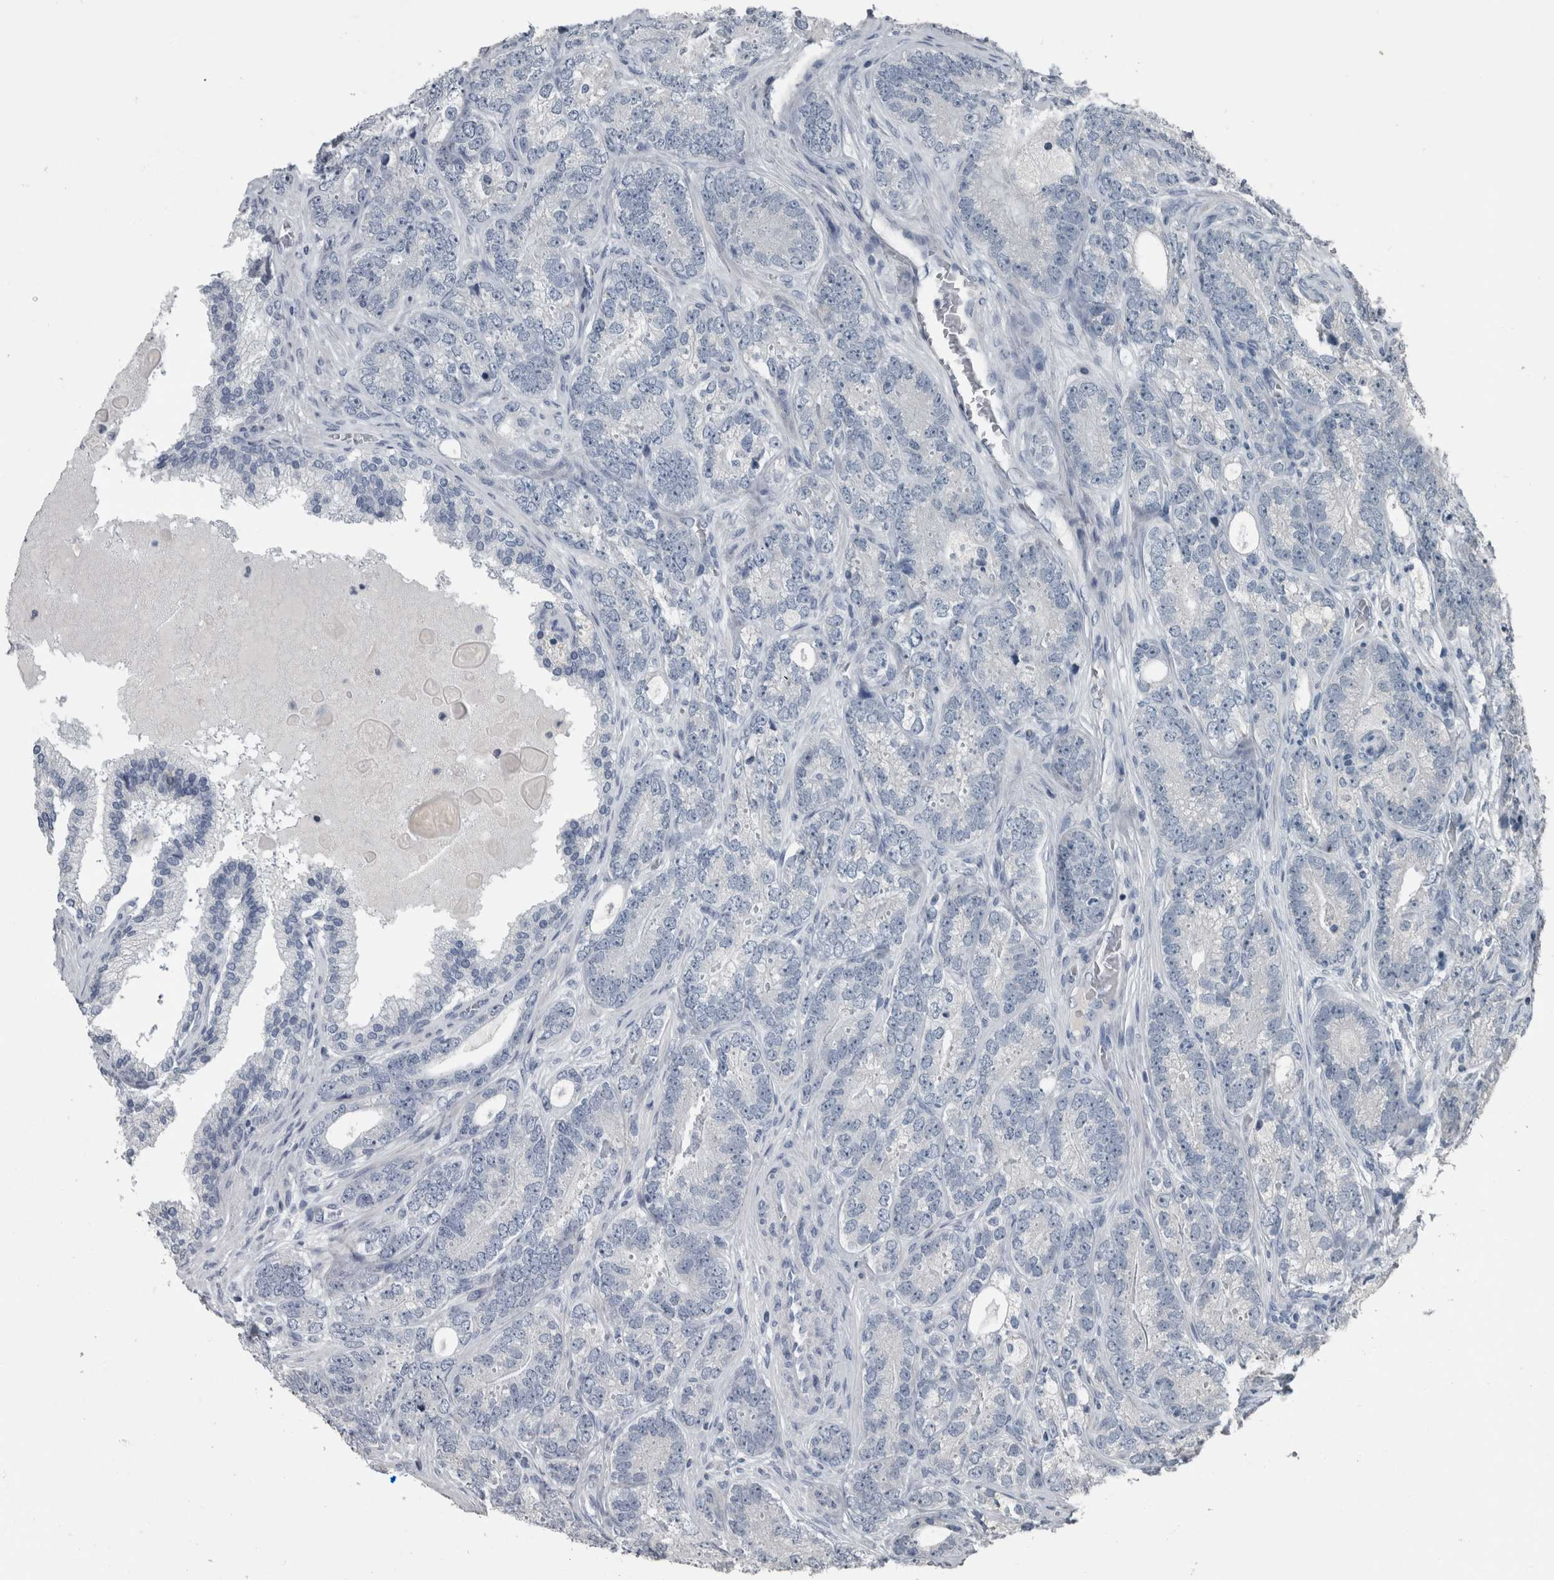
{"staining": {"intensity": "negative", "quantity": "none", "location": "none"}, "tissue": "prostate cancer", "cell_type": "Tumor cells", "image_type": "cancer", "snomed": [{"axis": "morphology", "description": "Adenocarcinoma, High grade"}, {"axis": "topography", "description": "Prostate"}], "caption": "There is no significant staining in tumor cells of prostate adenocarcinoma (high-grade). (DAB (3,3'-diaminobenzidine) IHC visualized using brightfield microscopy, high magnification).", "gene": "KRT20", "patient": {"sex": "male", "age": 56}}